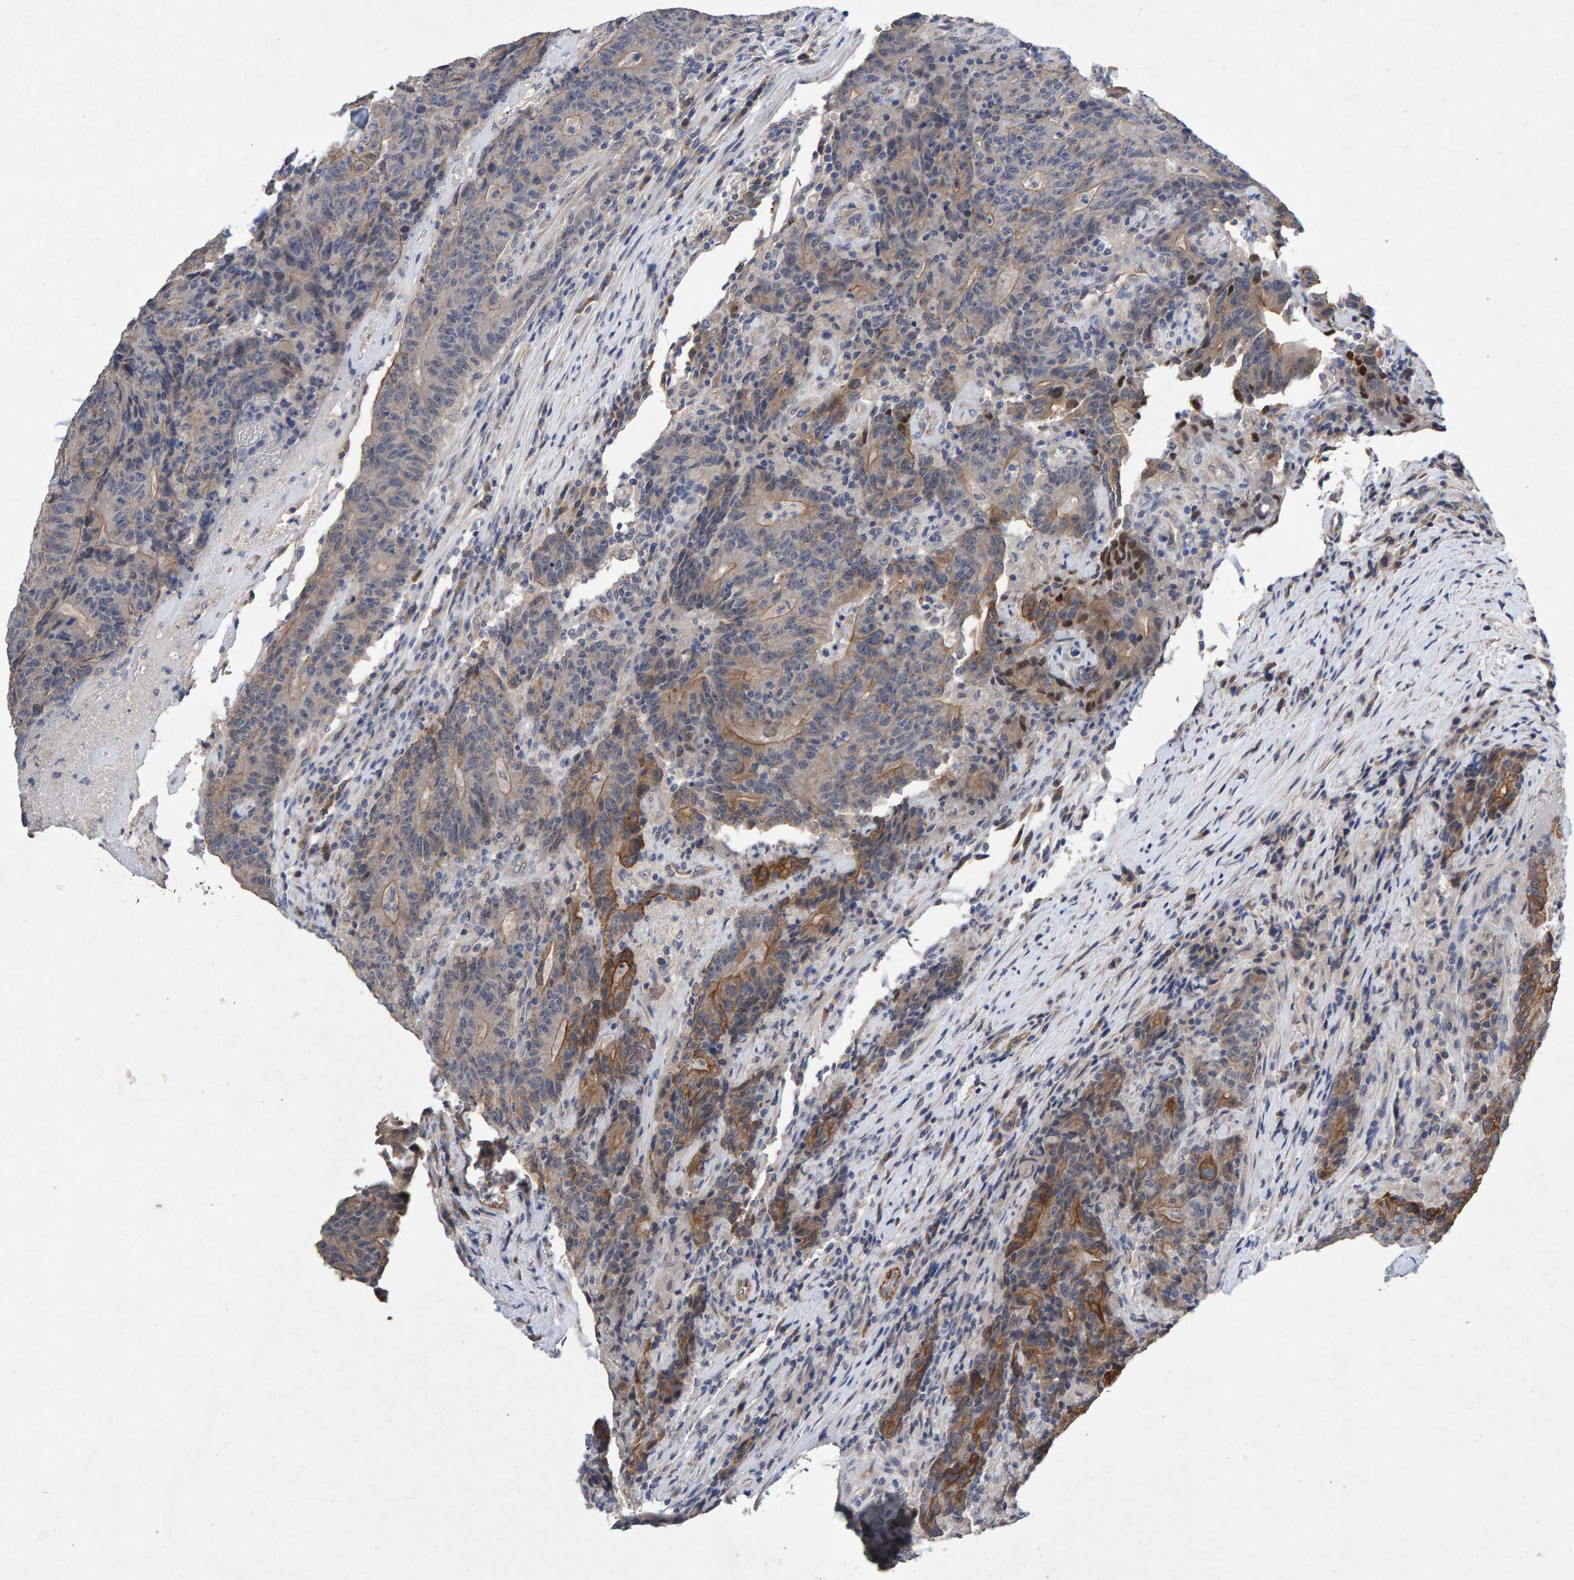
{"staining": {"intensity": "moderate", "quantity": "<25%", "location": "cytoplasmic/membranous"}, "tissue": "colorectal cancer", "cell_type": "Tumor cells", "image_type": "cancer", "snomed": [{"axis": "morphology", "description": "Normal tissue, NOS"}, {"axis": "morphology", "description": "Adenocarcinoma, NOS"}, {"axis": "topography", "description": "Colon"}], "caption": "Immunohistochemical staining of human adenocarcinoma (colorectal) demonstrates low levels of moderate cytoplasmic/membranous expression in about <25% of tumor cells. The staining was performed using DAB (3,3'-diaminobenzidine) to visualize the protein expression in brown, while the nuclei were stained in blue with hematoxylin (Magnification: 20x).", "gene": "EFR3A", "patient": {"sex": "female", "age": 75}}